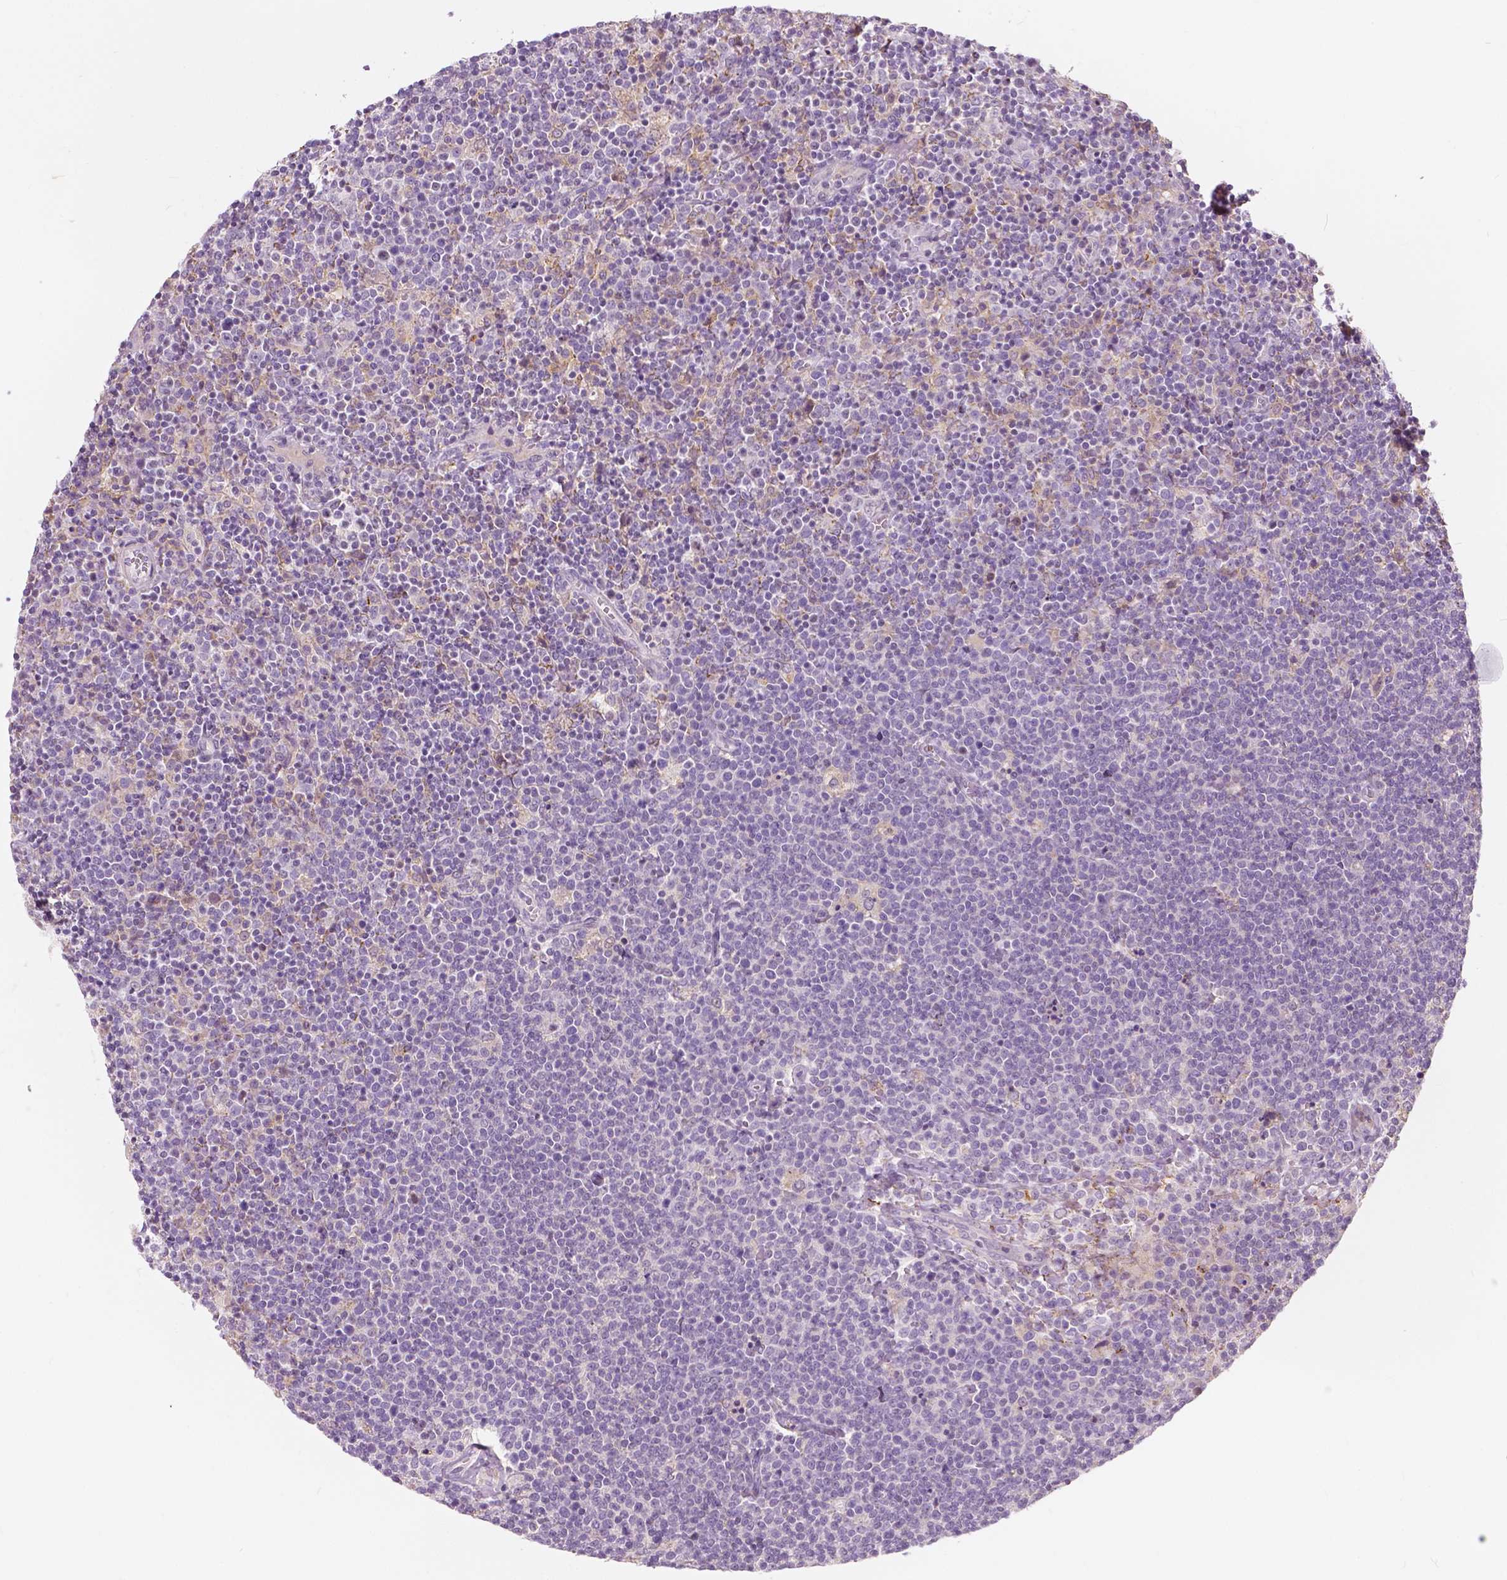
{"staining": {"intensity": "negative", "quantity": "none", "location": "none"}, "tissue": "lymphoma", "cell_type": "Tumor cells", "image_type": "cancer", "snomed": [{"axis": "morphology", "description": "Malignant lymphoma, non-Hodgkin's type, High grade"}, {"axis": "topography", "description": "Lymph node"}], "caption": "Tumor cells are negative for brown protein staining in high-grade malignant lymphoma, non-Hodgkin's type.", "gene": "DLX6", "patient": {"sex": "male", "age": 61}}